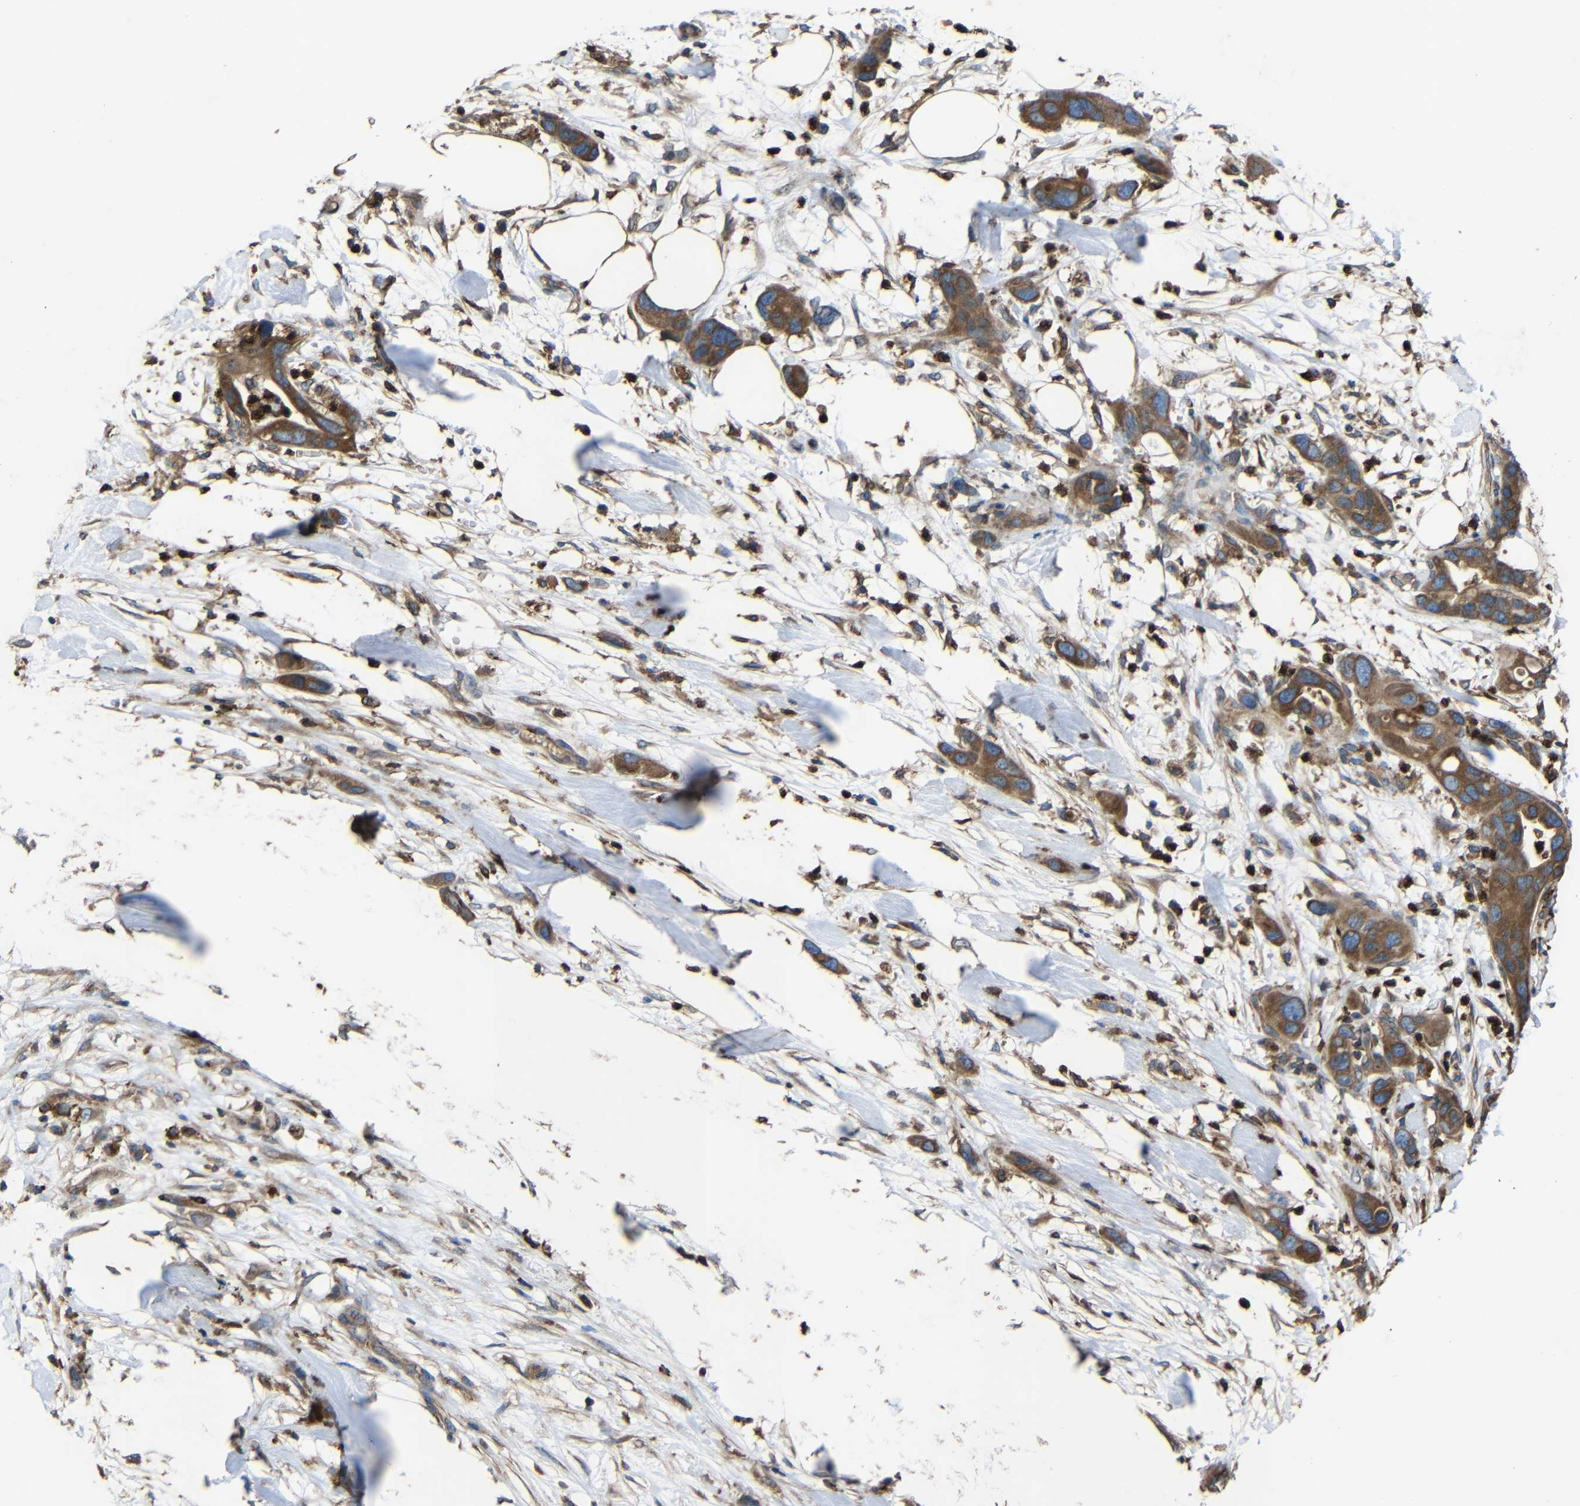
{"staining": {"intensity": "moderate", "quantity": ">75%", "location": "cytoplasmic/membranous"}, "tissue": "pancreatic cancer", "cell_type": "Tumor cells", "image_type": "cancer", "snomed": [{"axis": "morphology", "description": "Adenocarcinoma, NOS"}, {"axis": "topography", "description": "Pancreas"}], "caption": "Immunohistochemistry (IHC) (DAB) staining of pancreatic cancer shows moderate cytoplasmic/membranous protein expression in approximately >75% of tumor cells.", "gene": "TREM2", "patient": {"sex": "female", "age": 71}}